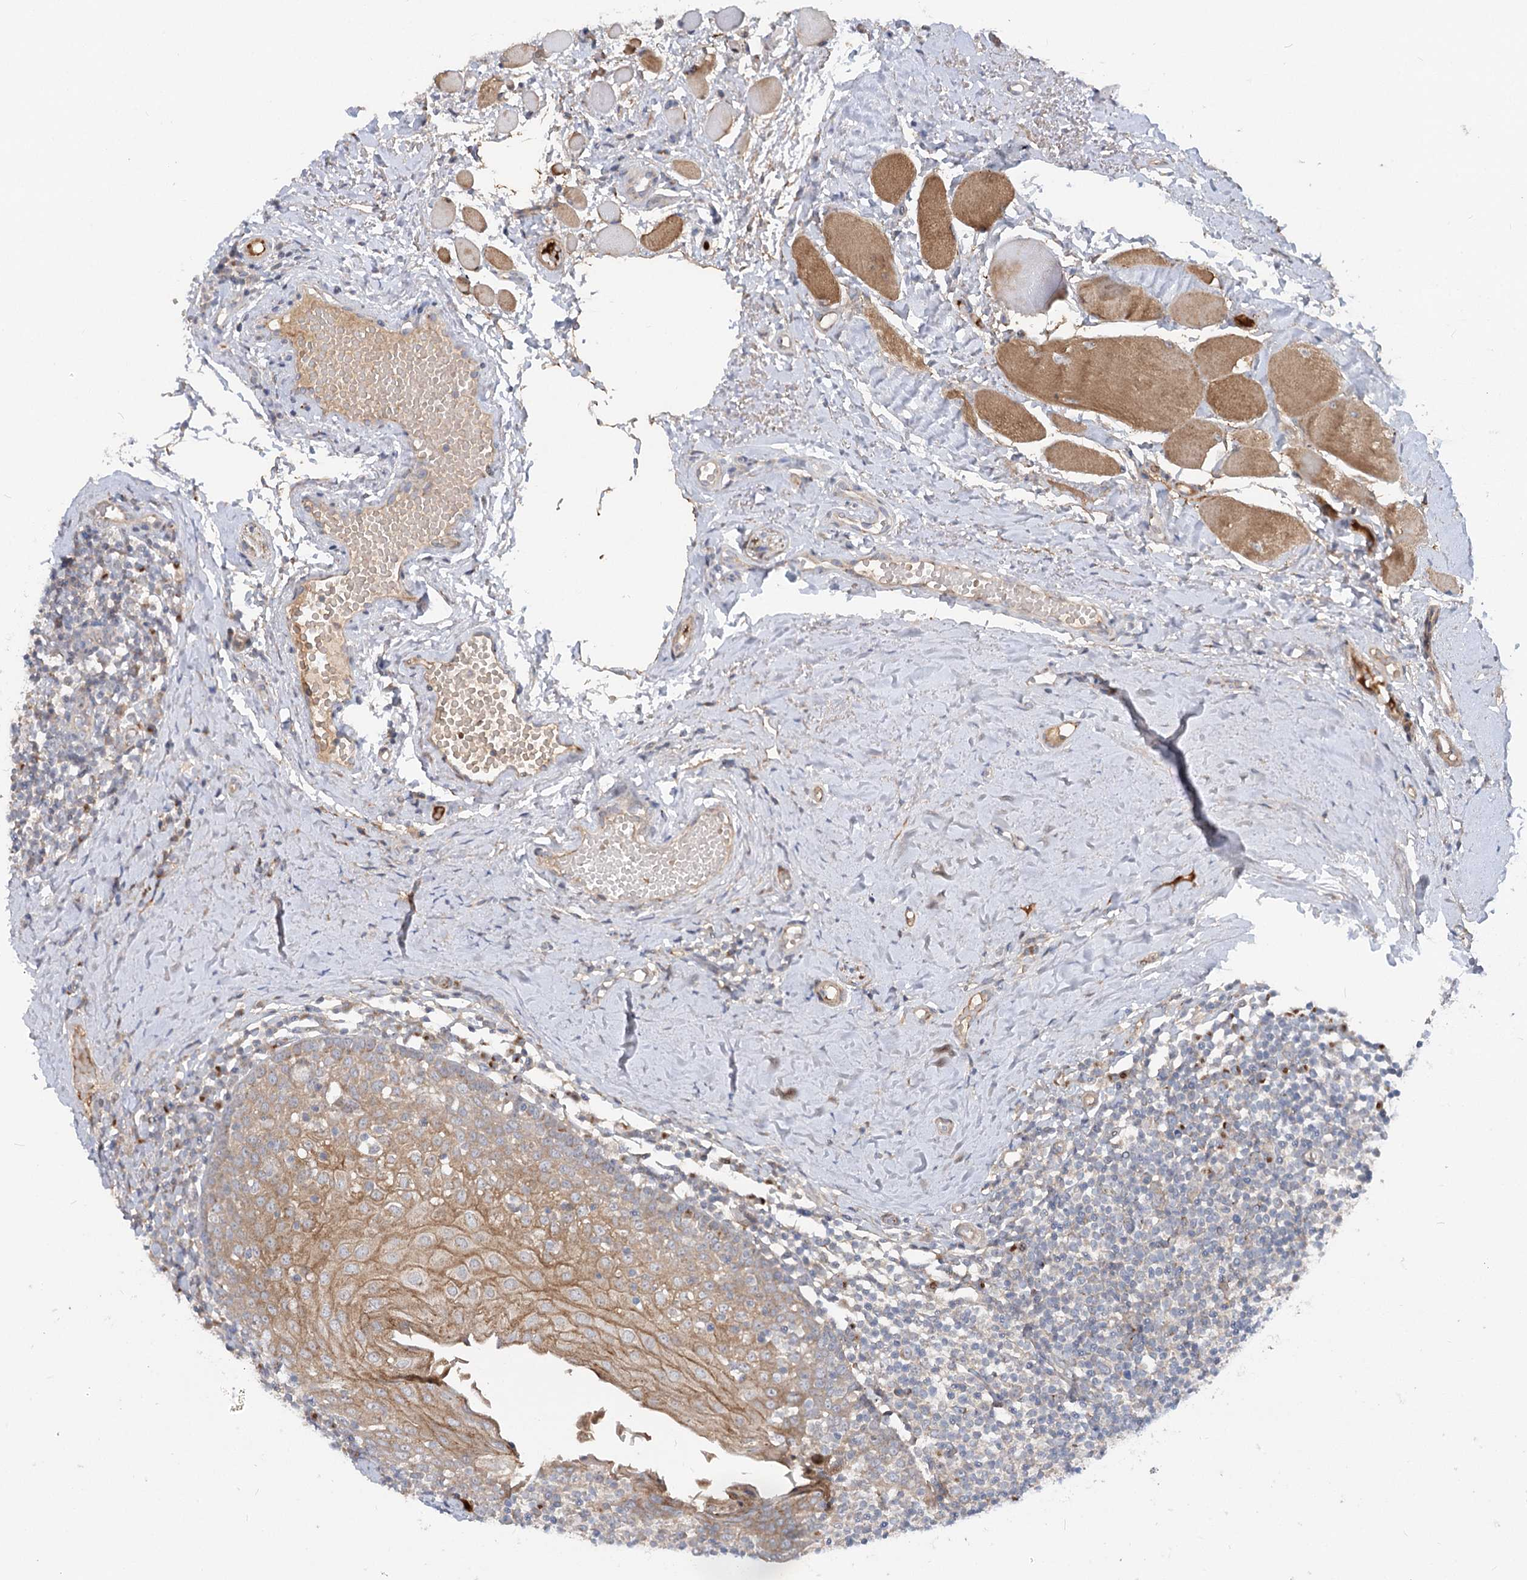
{"staining": {"intensity": "moderate", "quantity": "25%-75%", "location": "cytoplasmic/membranous"}, "tissue": "tonsil", "cell_type": "Germinal center cells", "image_type": "normal", "snomed": [{"axis": "morphology", "description": "Normal tissue, NOS"}, {"axis": "topography", "description": "Tonsil"}], "caption": "IHC micrograph of normal tonsil: tonsil stained using immunohistochemistry (IHC) shows medium levels of moderate protein expression localized specifically in the cytoplasmic/membranous of germinal center cells, appearing as a cytoplasmic/membranous brown color.", "gene": "FGF19", "patient": {"sex": "female", "age": 19}}